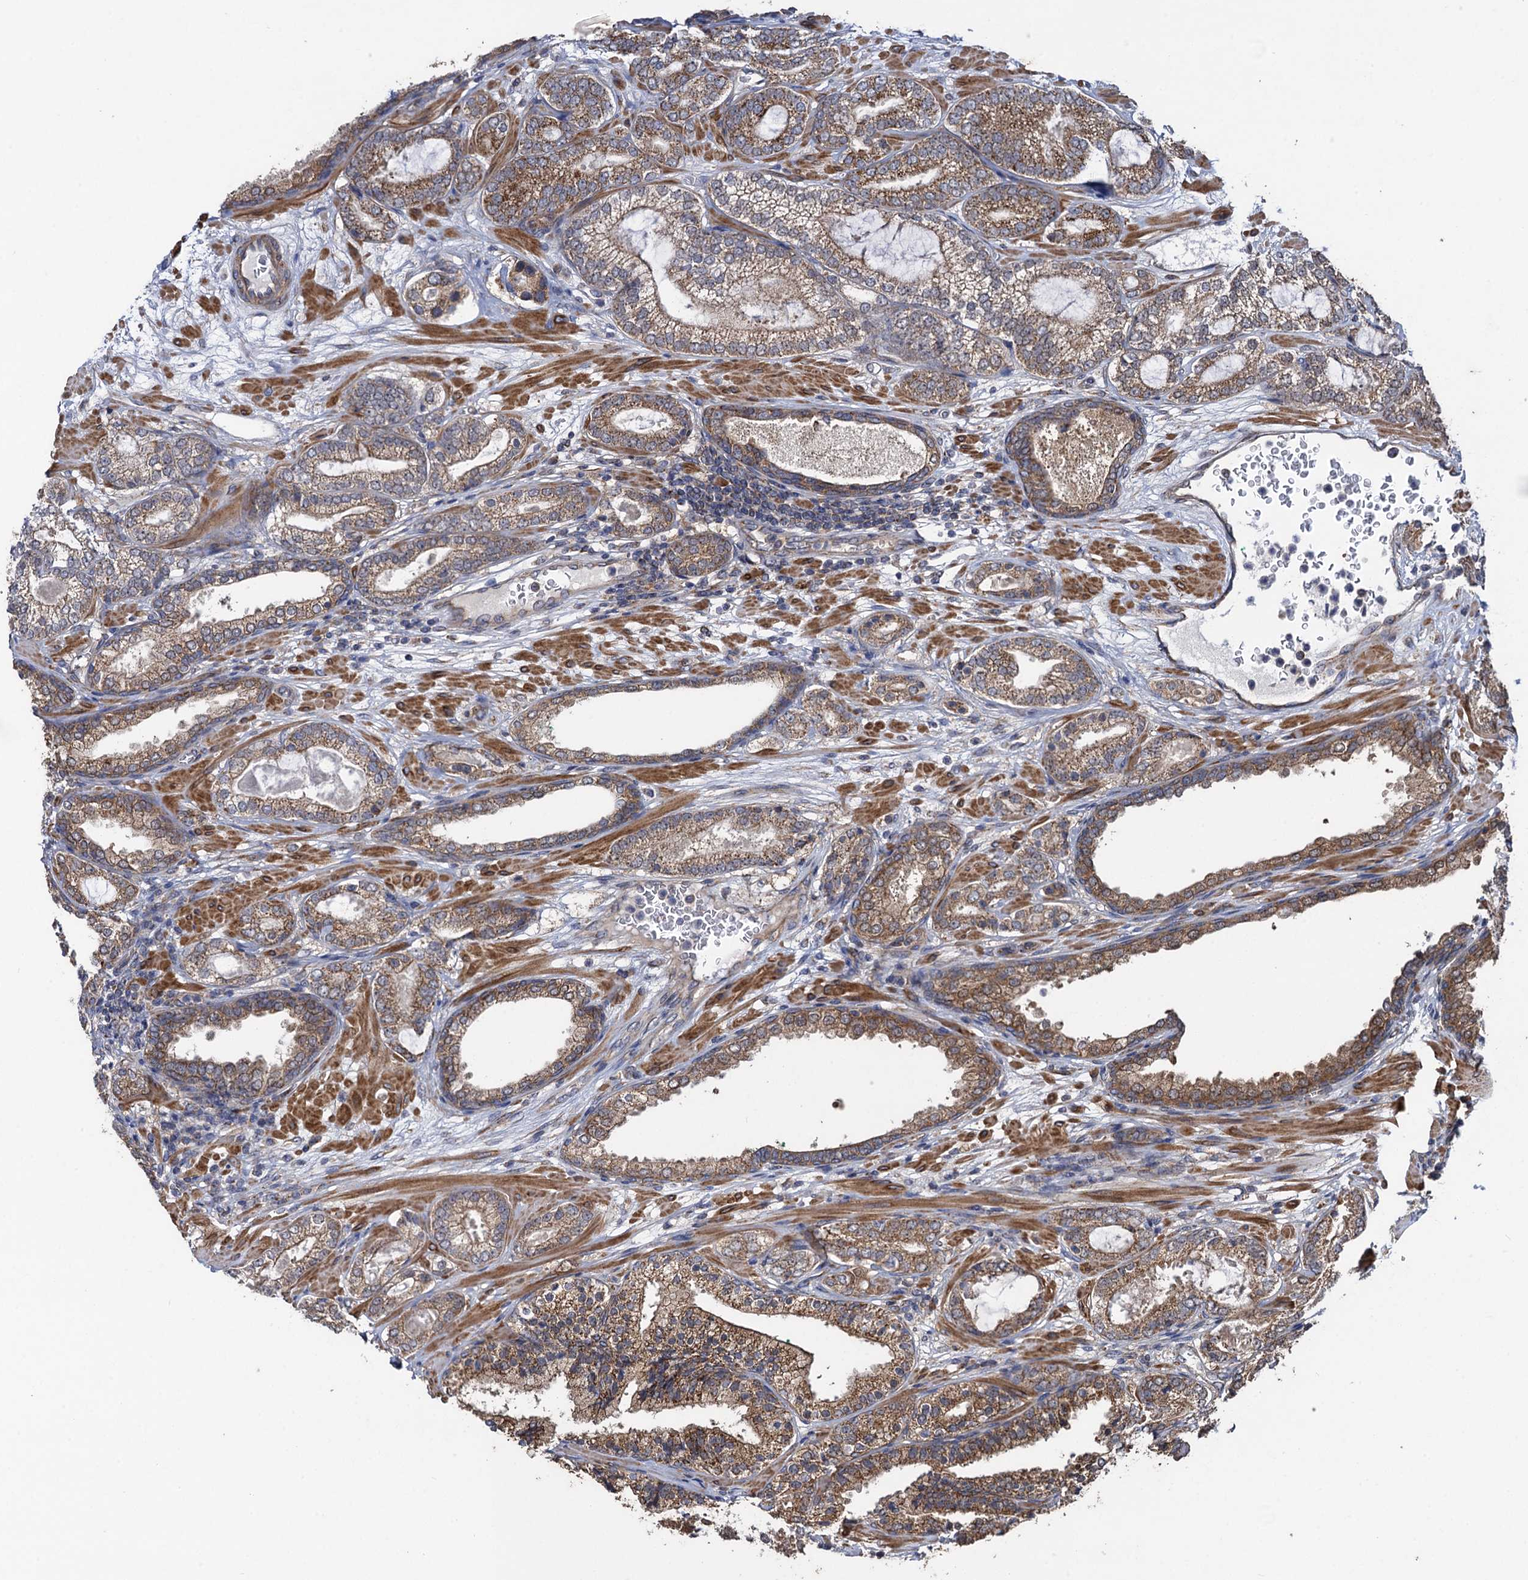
{"staining": {"intensity": "moderate", "quantity": ">75%", "location": "cytoplasmic/membranous"}, "tissue": "prostate cancer", "cell_type": "Tumor cells", "image_type": "cancer", "snomed": [{"axis": "morphology", "description": "Adenocarcinoma, High grade"}, {"axis": "topography", "description": "Prostate"}], "caption": "Immunohistochemical staining of human prostate cancer exhibits medium levels of moderate cytoplasmic/membranous expression in approximately >75% of tumor cells.", "gene": "HAUS1", "patient": {"sex": "male", "age": 60}}